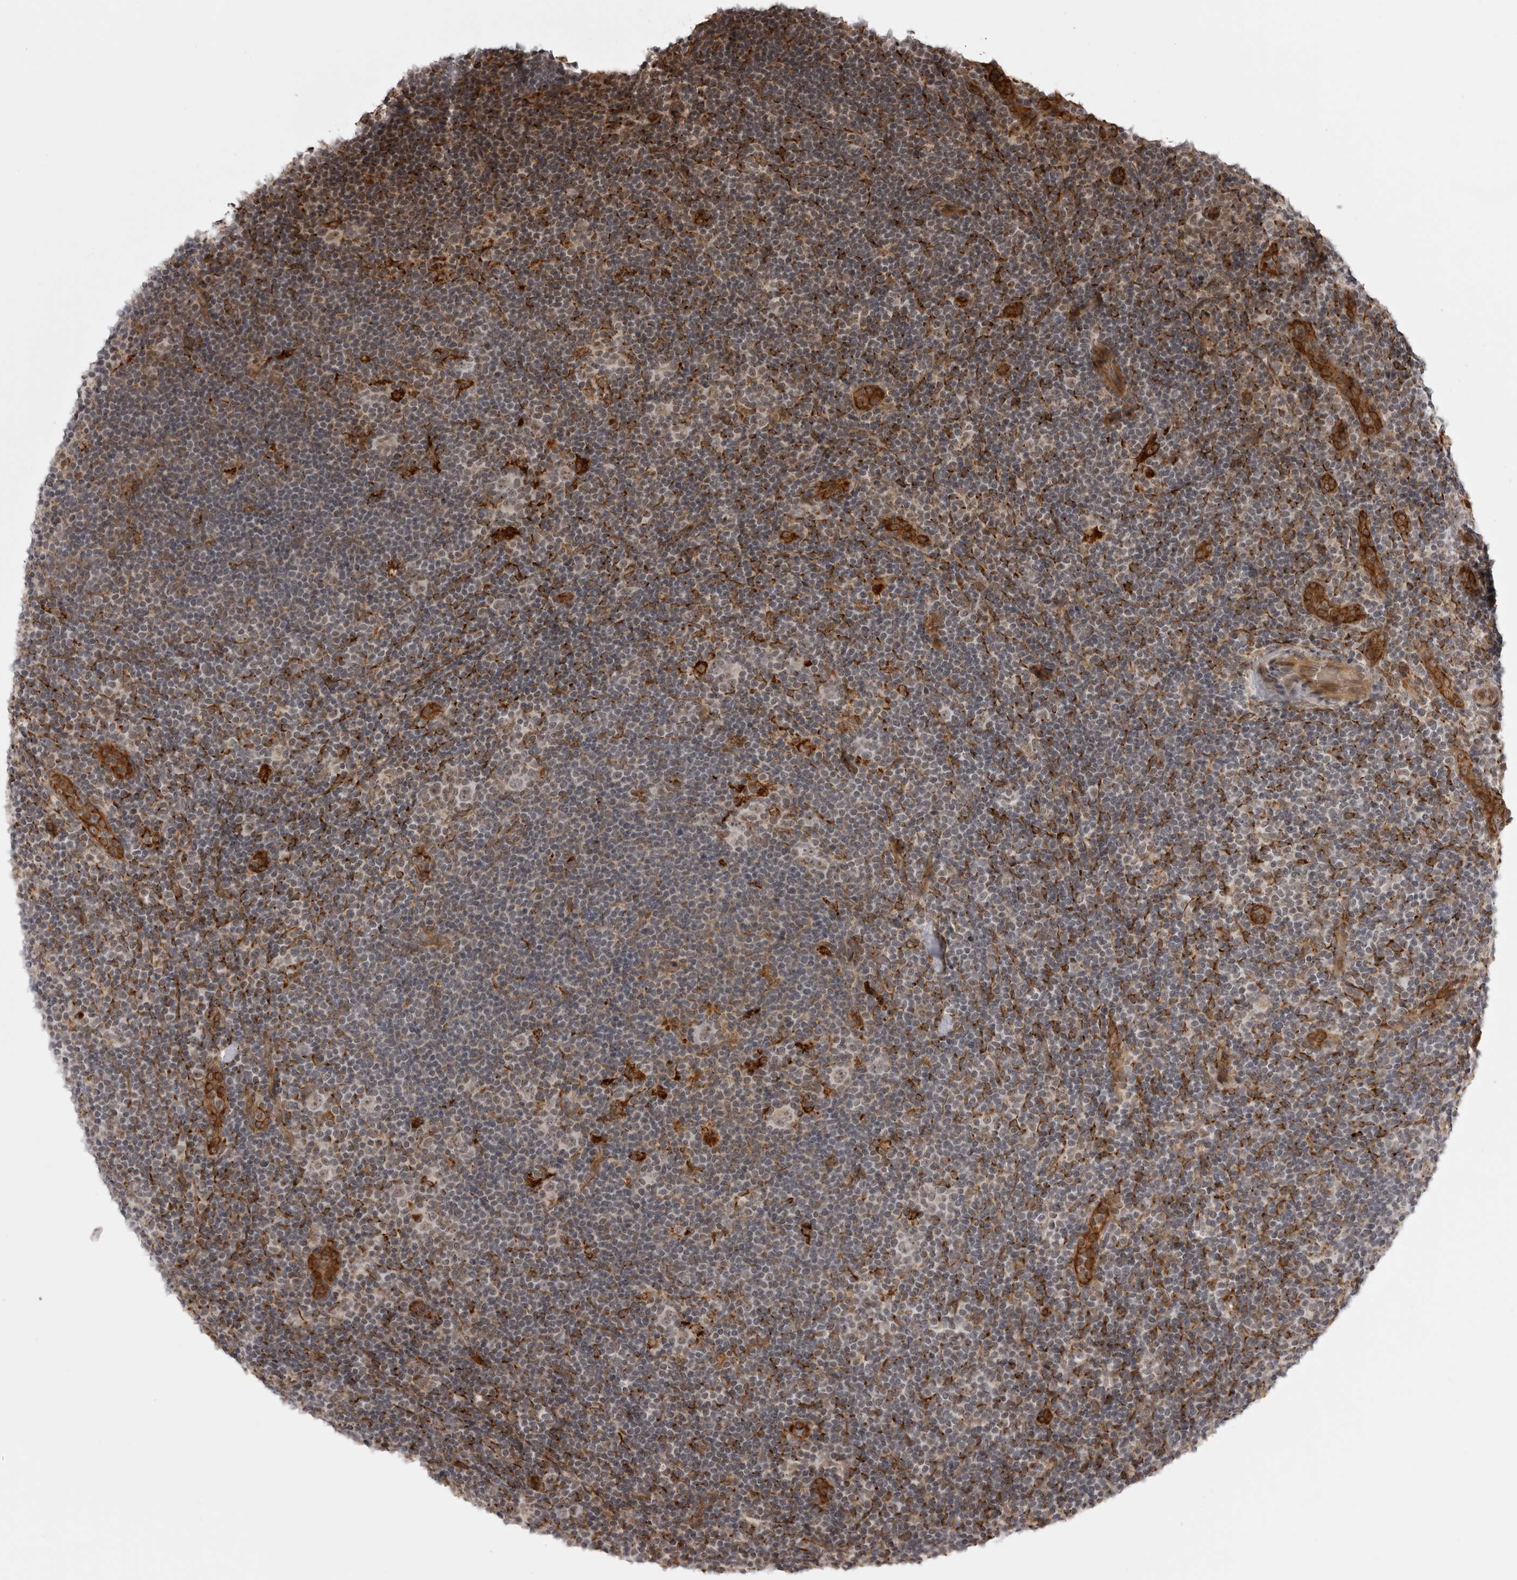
{"staining": {"intensity": "weak", "quantity": "<25%", "location": "cytoplasmic/membranous"}, "tissue": "lymphoma", "cell_type": "Tumor cells", "image_type": "cancer", "snomed": [{"axis": "morphology", "description": "Hodgkin's disease, NOS"}, {"axis": "topography", "description": "Lymph node"}], "caption": "Immunohistochemical staining of human Hodgkin's disease reveals no significant positivity in tumor cells.", "gene": "DNAH14", "patient": {"sex": "female", "age": 57}}